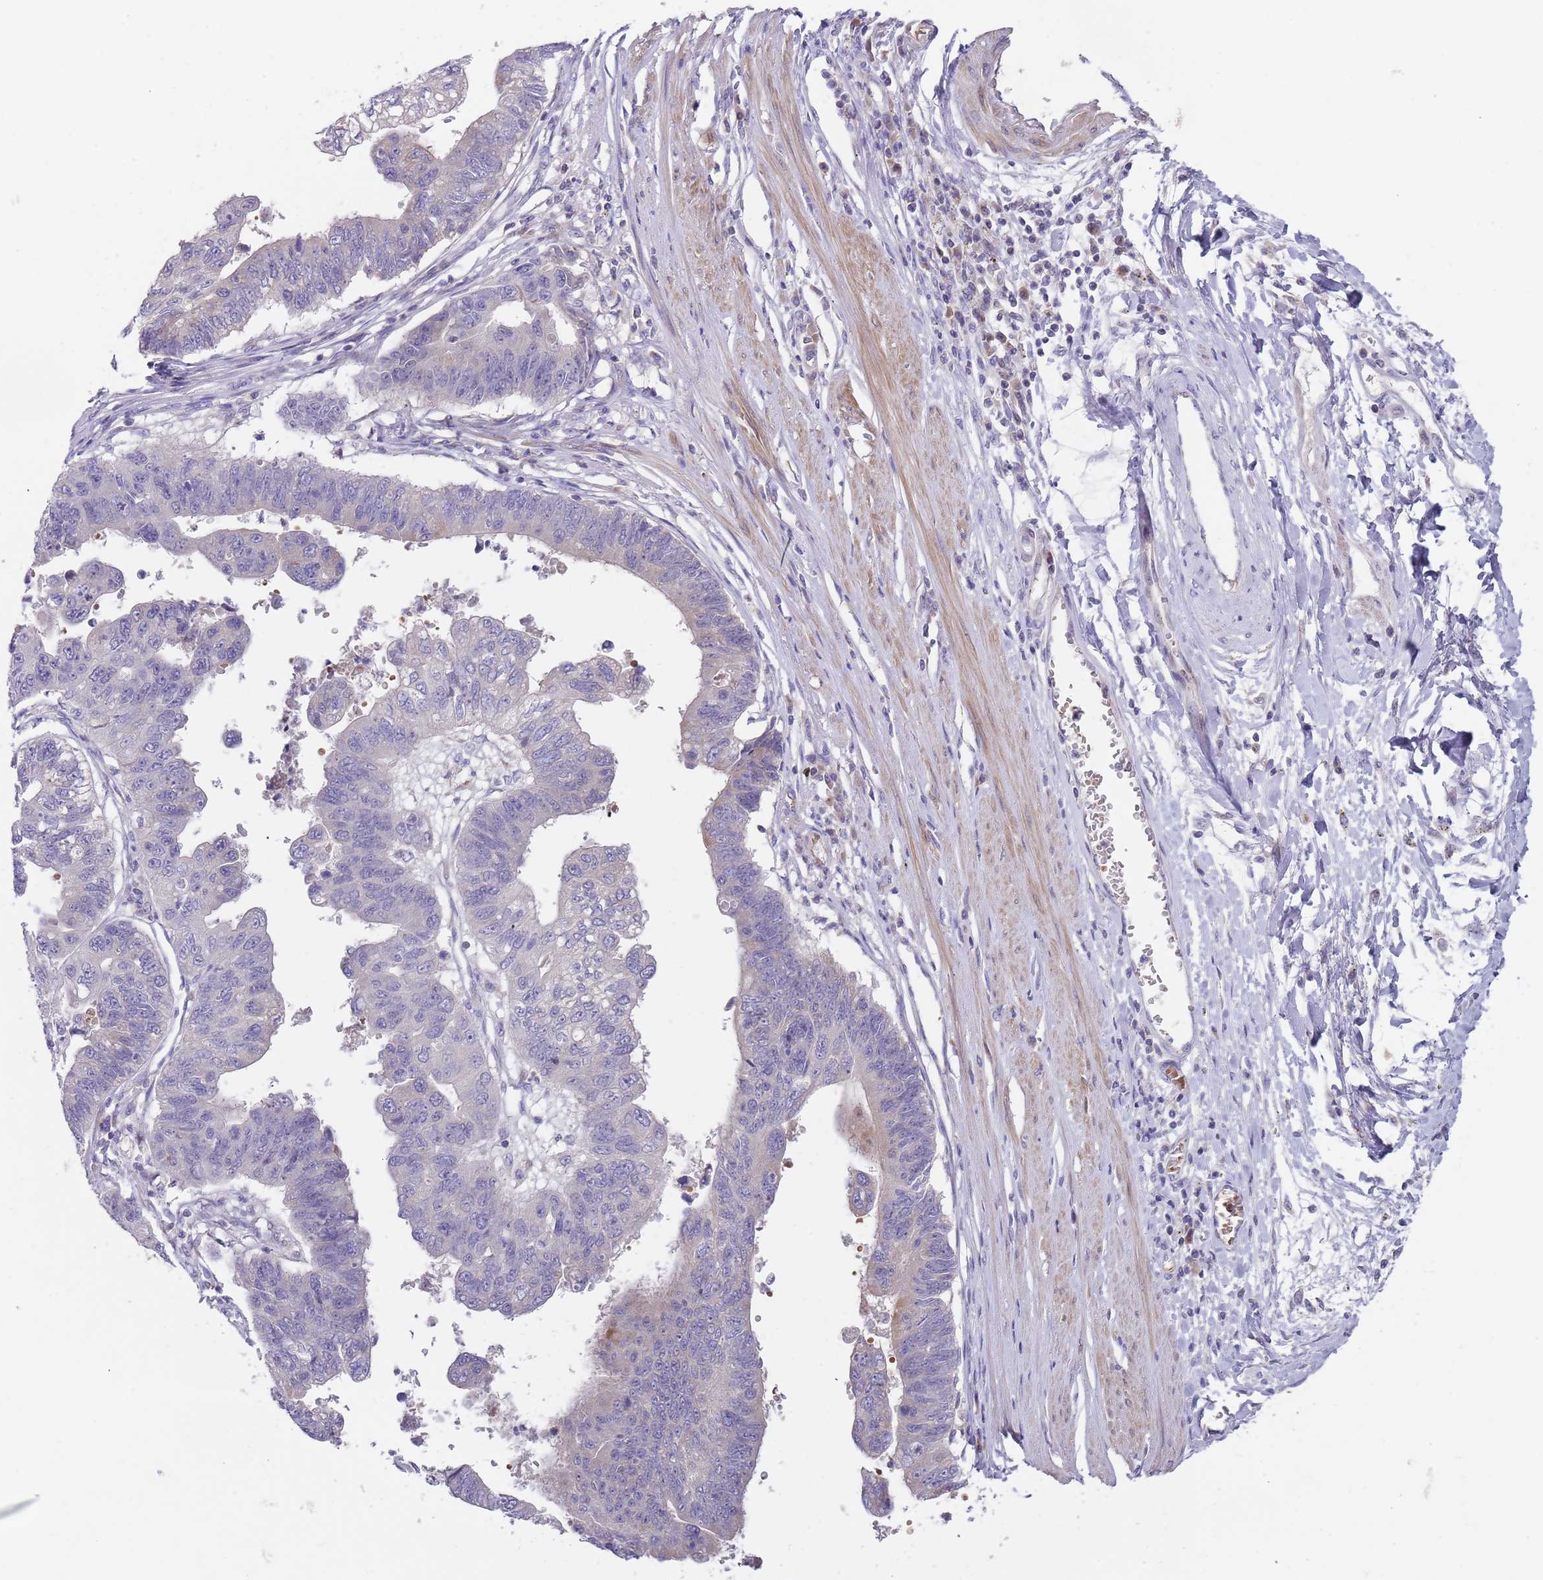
{"staining": {"intensity": "negative", "quantity": "none", "location": "none"}, "tissue": "stomach cancer", "cell_type": "Tumor cells", "image_type": "cancer", "snomed": [{"axis": "morphology", "description": "Adenocarcinoma, NOS"}, {"axis": "topography", "description": "Stomach"}], "caption": "Protein analysis of stomach cancer demonstrates no significant expression in tumor cells.", "gene": "PRAC1", "patient": {"sex": "male", "age": 59}}